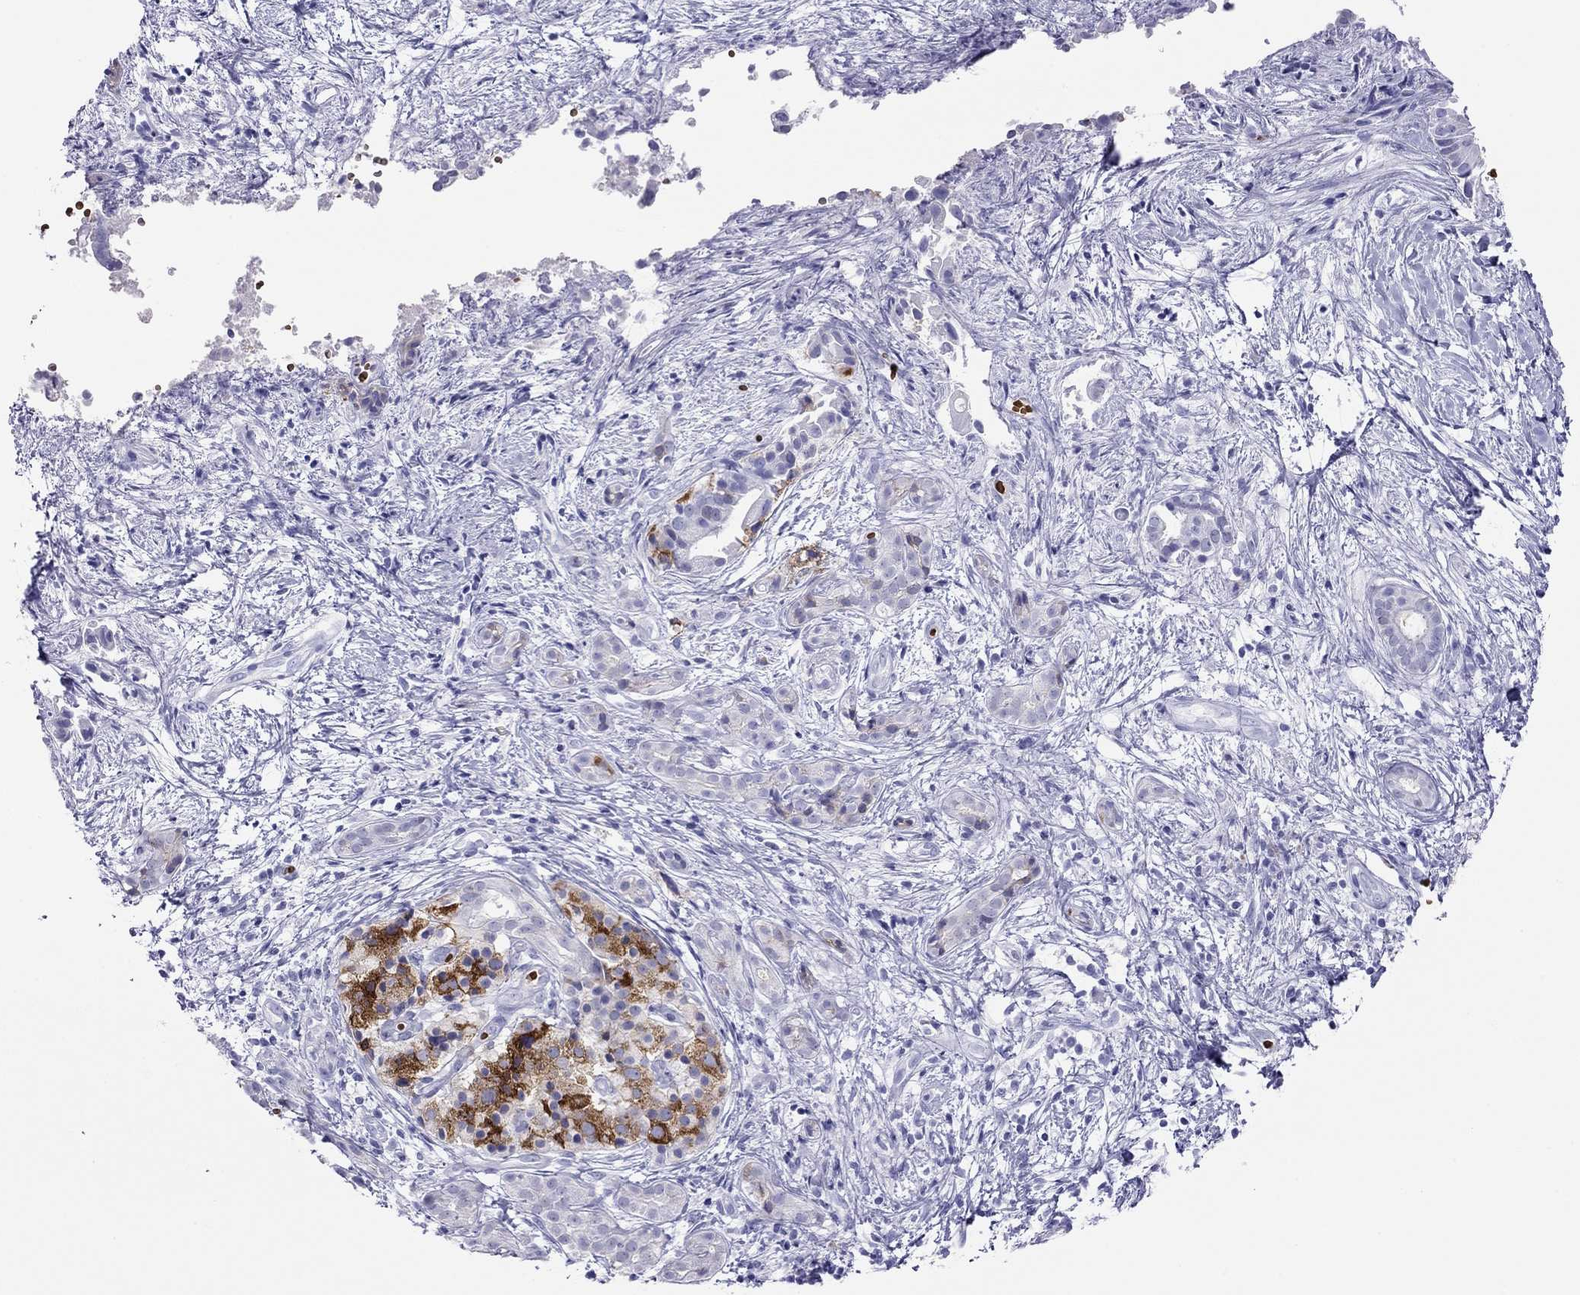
{"staining": {"intensity": "negative", "quantity": "none", "location": "none"}, "tissue": "pancreatic cancer", "cell_type": "Tumor cells", "image_type": "cancer", "snomed": [{"axis": "morphology", "description": "Adenocarcinoma, NOS"}, {"axis": "topography", "description": "Pancreas"}], "caption": "Tumor cells show no significant protein expression in pancreatic cancer.", "gene": "PTPRN", "patient": {"sex": "male", "age": 61}}